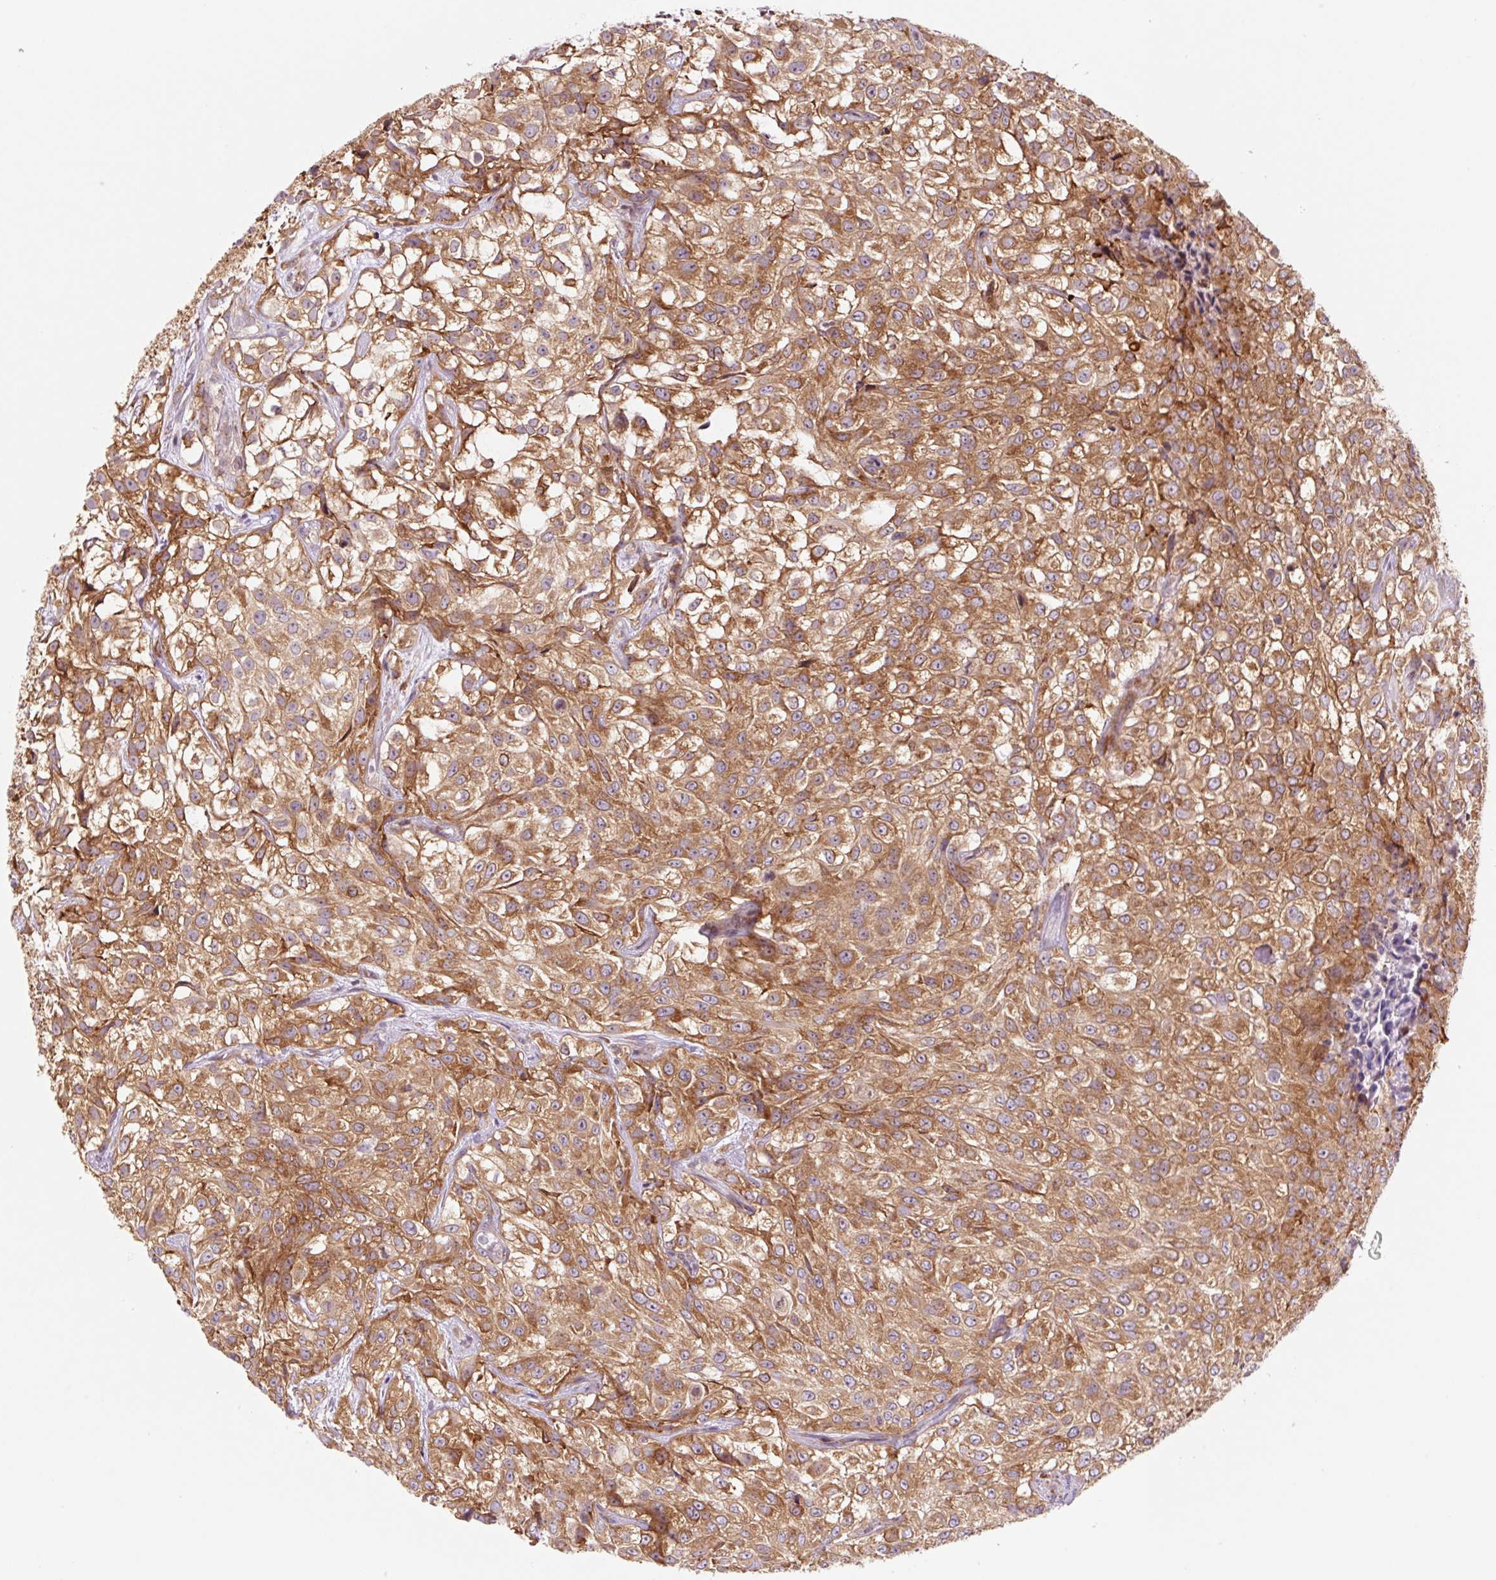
{"staining": {"intensity": "strong", "quantity": ">75%", "location": "cytoplasmic/membranous"}, "tissue": "urothelial cancer", "cell_type": "Tumor cells", "image_type": "cancer", "snomed": [{"axis": "morphology", "description": "Urothelial carcinoma, High grade"}, {"axis": "topography", "description": "Urinary bladder"}], "caption": "Immunohistochemical staining of human high-grade urothelial carcinoma reveals high levels of strong cytoplasmic/membranous protein positivity in about >75% of tumor cells.", "gene": "RPL41", "patient": {"sex": "male", "age": 56}}